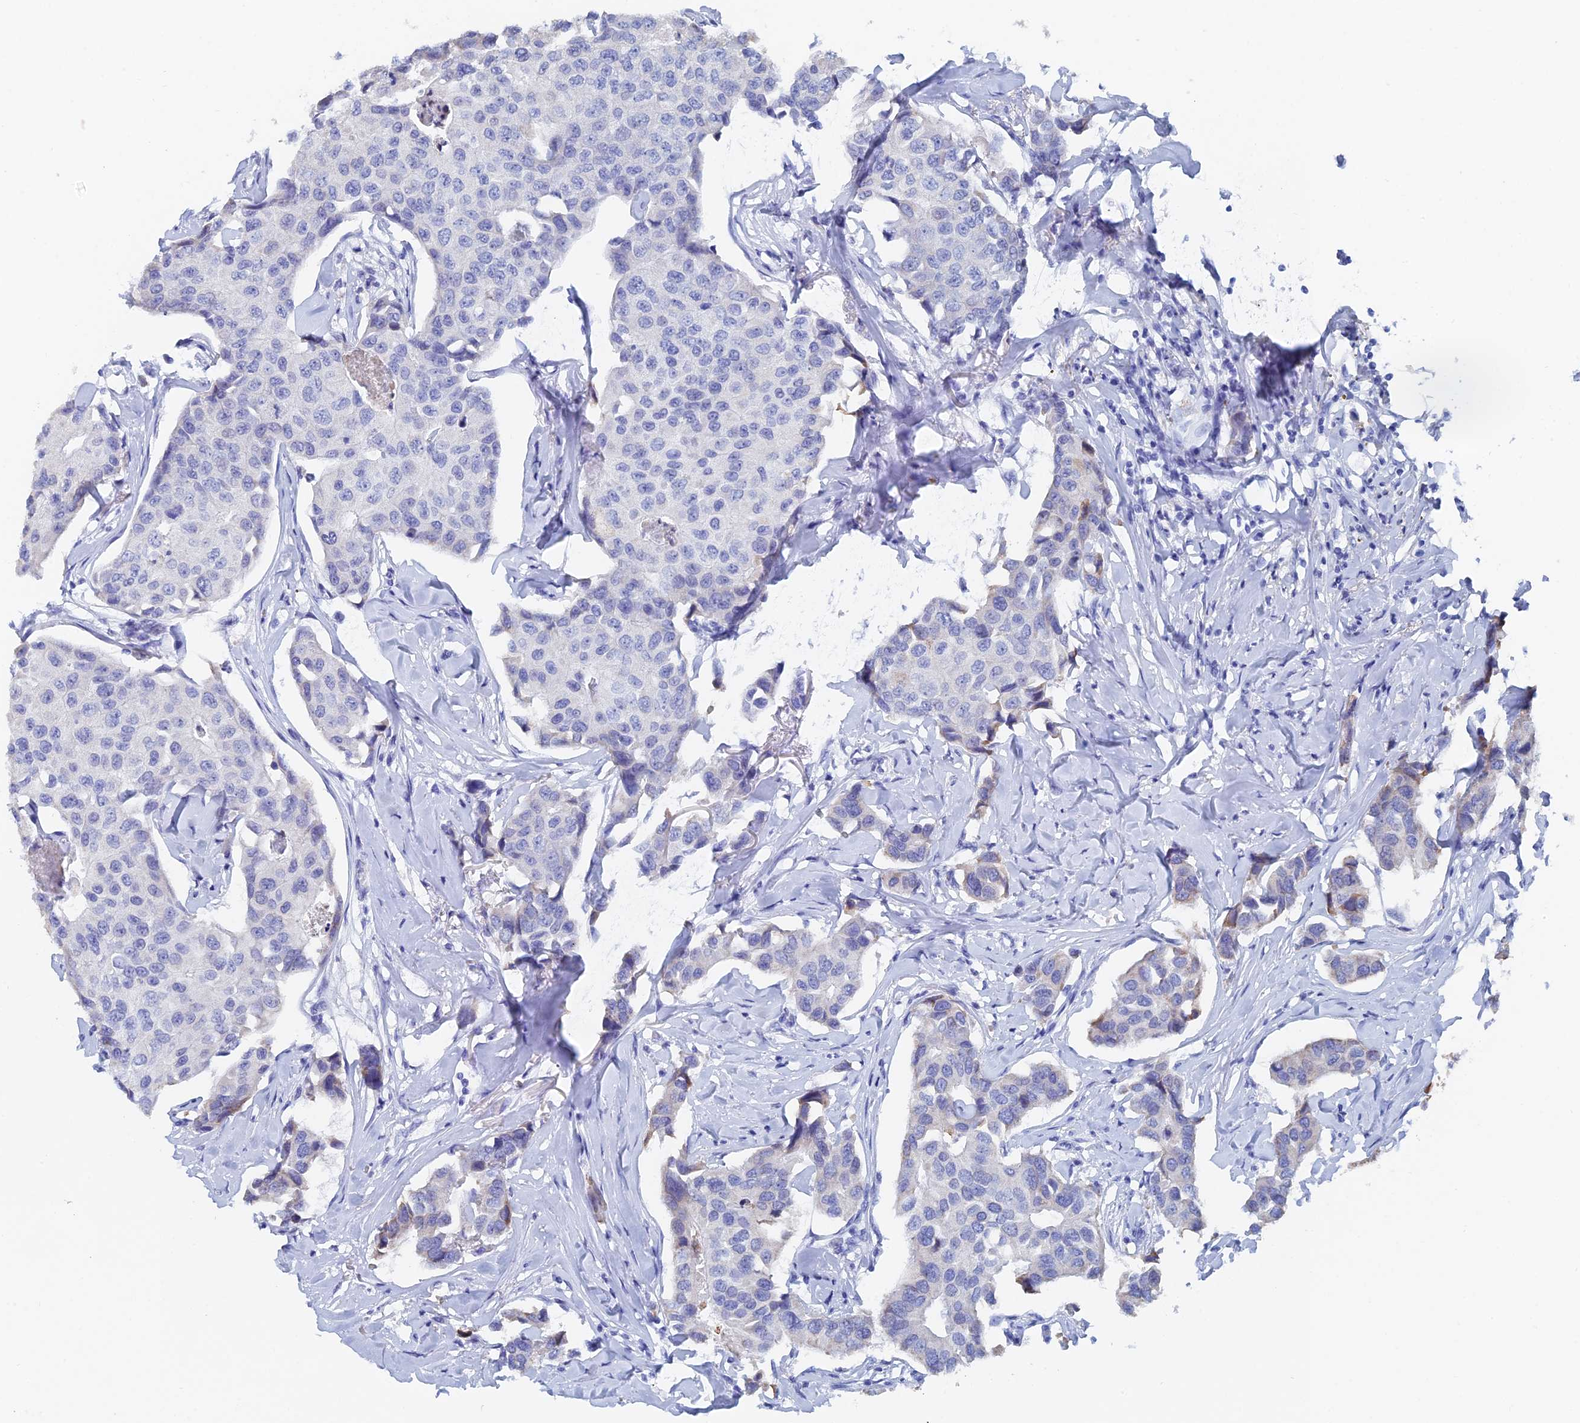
{"staining": {"intensity": "negative", "quantity": "none", "location": "none"}, "tissue": "breast cancer", "cell_type": "Tumor cells", "image_type": "cancer", "snomed": [{"axis": "morphology", "description": "Duct carcinoma"}, {"axis": "topography", "description": "Breast"}], "caption": "DAB immunohistochemical staining of breast intraductal carcinoma displays no significant positivity in tumor cells.", "gene": "KCNK18", "patient": {"sex": "female", "age": 80}}